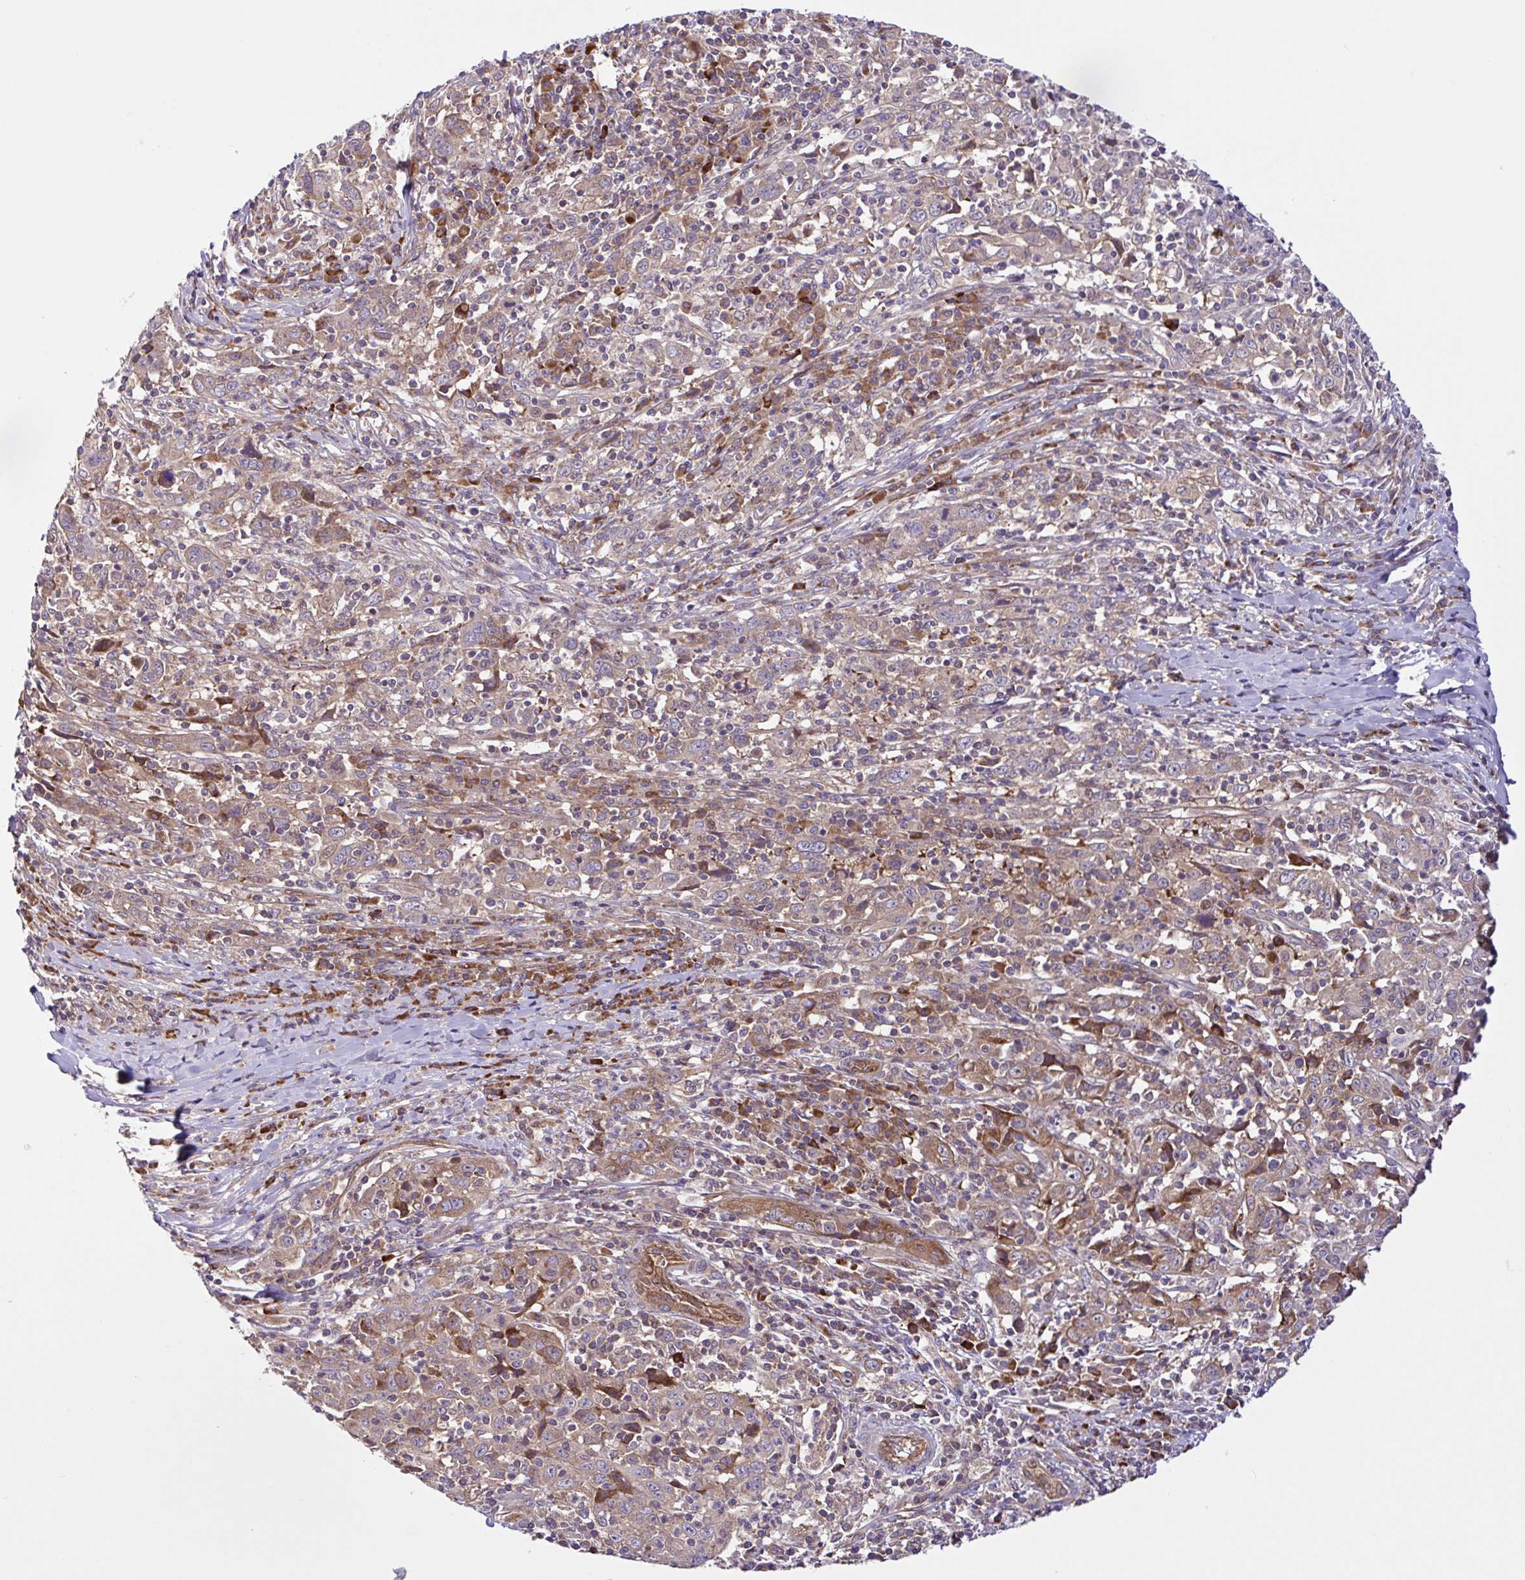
{"staining": {"intensity": "moderate", "quantity": ">75%", "location": "cytoplasmic/membranous"}, "tissue": "cervical cancer", "cell_type": "Tumor cells", "image_type": "cancer", "snomed": [{"axis": "morphology", "description": "Squamous cell carcinoma, NOS"}, {"axis": "topography", "description": "Cervix"}], "caption": "There is medium levels of moderate cytoplasmic/membranous positivity in tumor cells of cervical cancer (squamous cell carcinoma), as demonstrated by immunohistochemical staining (brown color).", "gene": "NTPCR", "patient": {"sex": "female", "age": 46}}